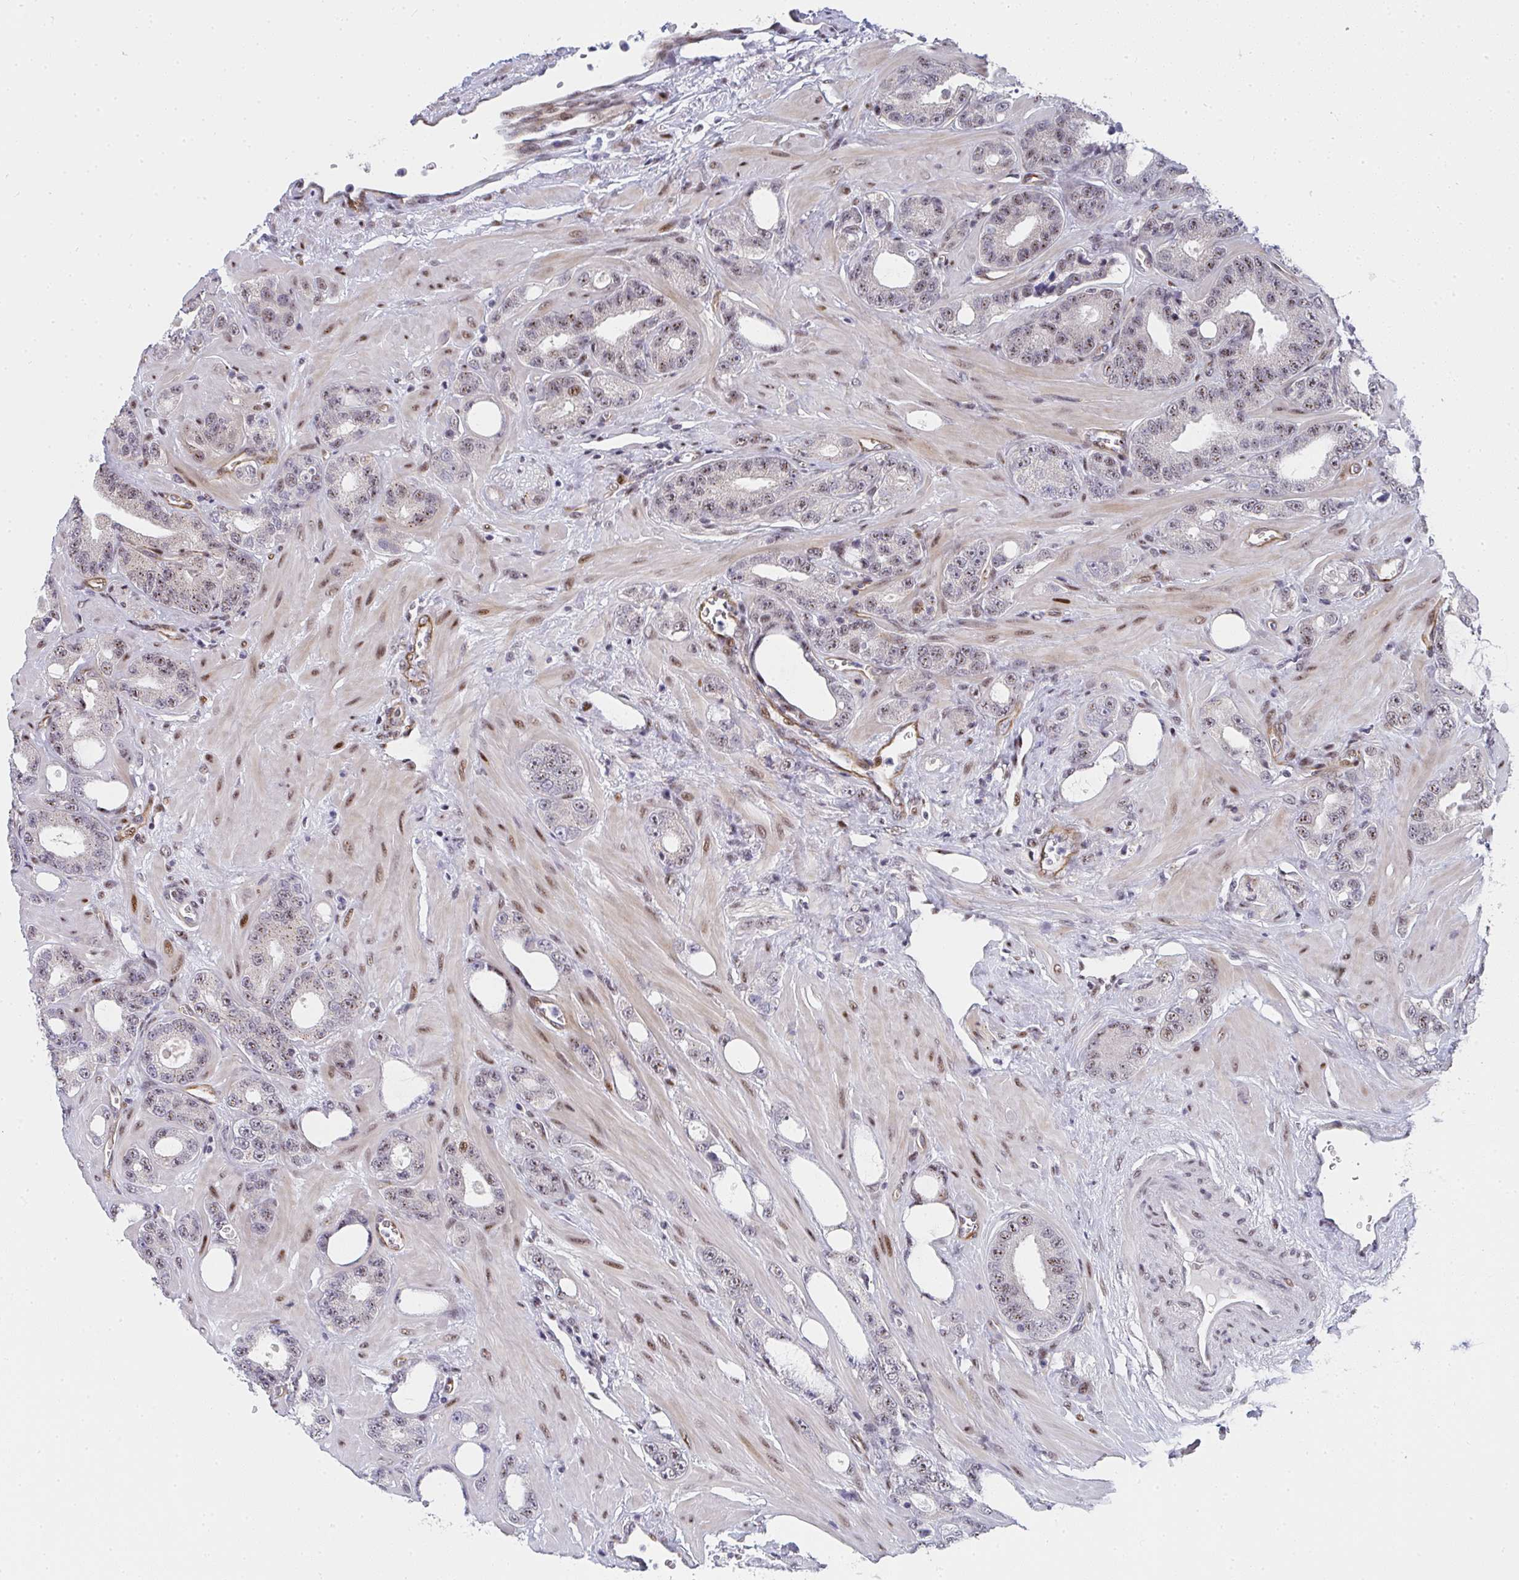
{"staining": {"intensity": "moderate", "quantity": "<25%", "location": "nuclear"}, "tissue": "prostate cancer", "cell_type": "Tumor cells", "image_type": "cancer", "snomed": [{"axis": "morphology", "description": "Adenocarcinoma, High grade"}, {"axis": "topography", "description": "Prostate"}], "caption": "There is low levels of moderate nuclear expression in tumor cells of high-grade adenocarcinoma (prostate), as demonstrated by immunohistochemical staining (brown color).", "gene": "ZIC3", "patient": {"sex": "male", "age": 65}}